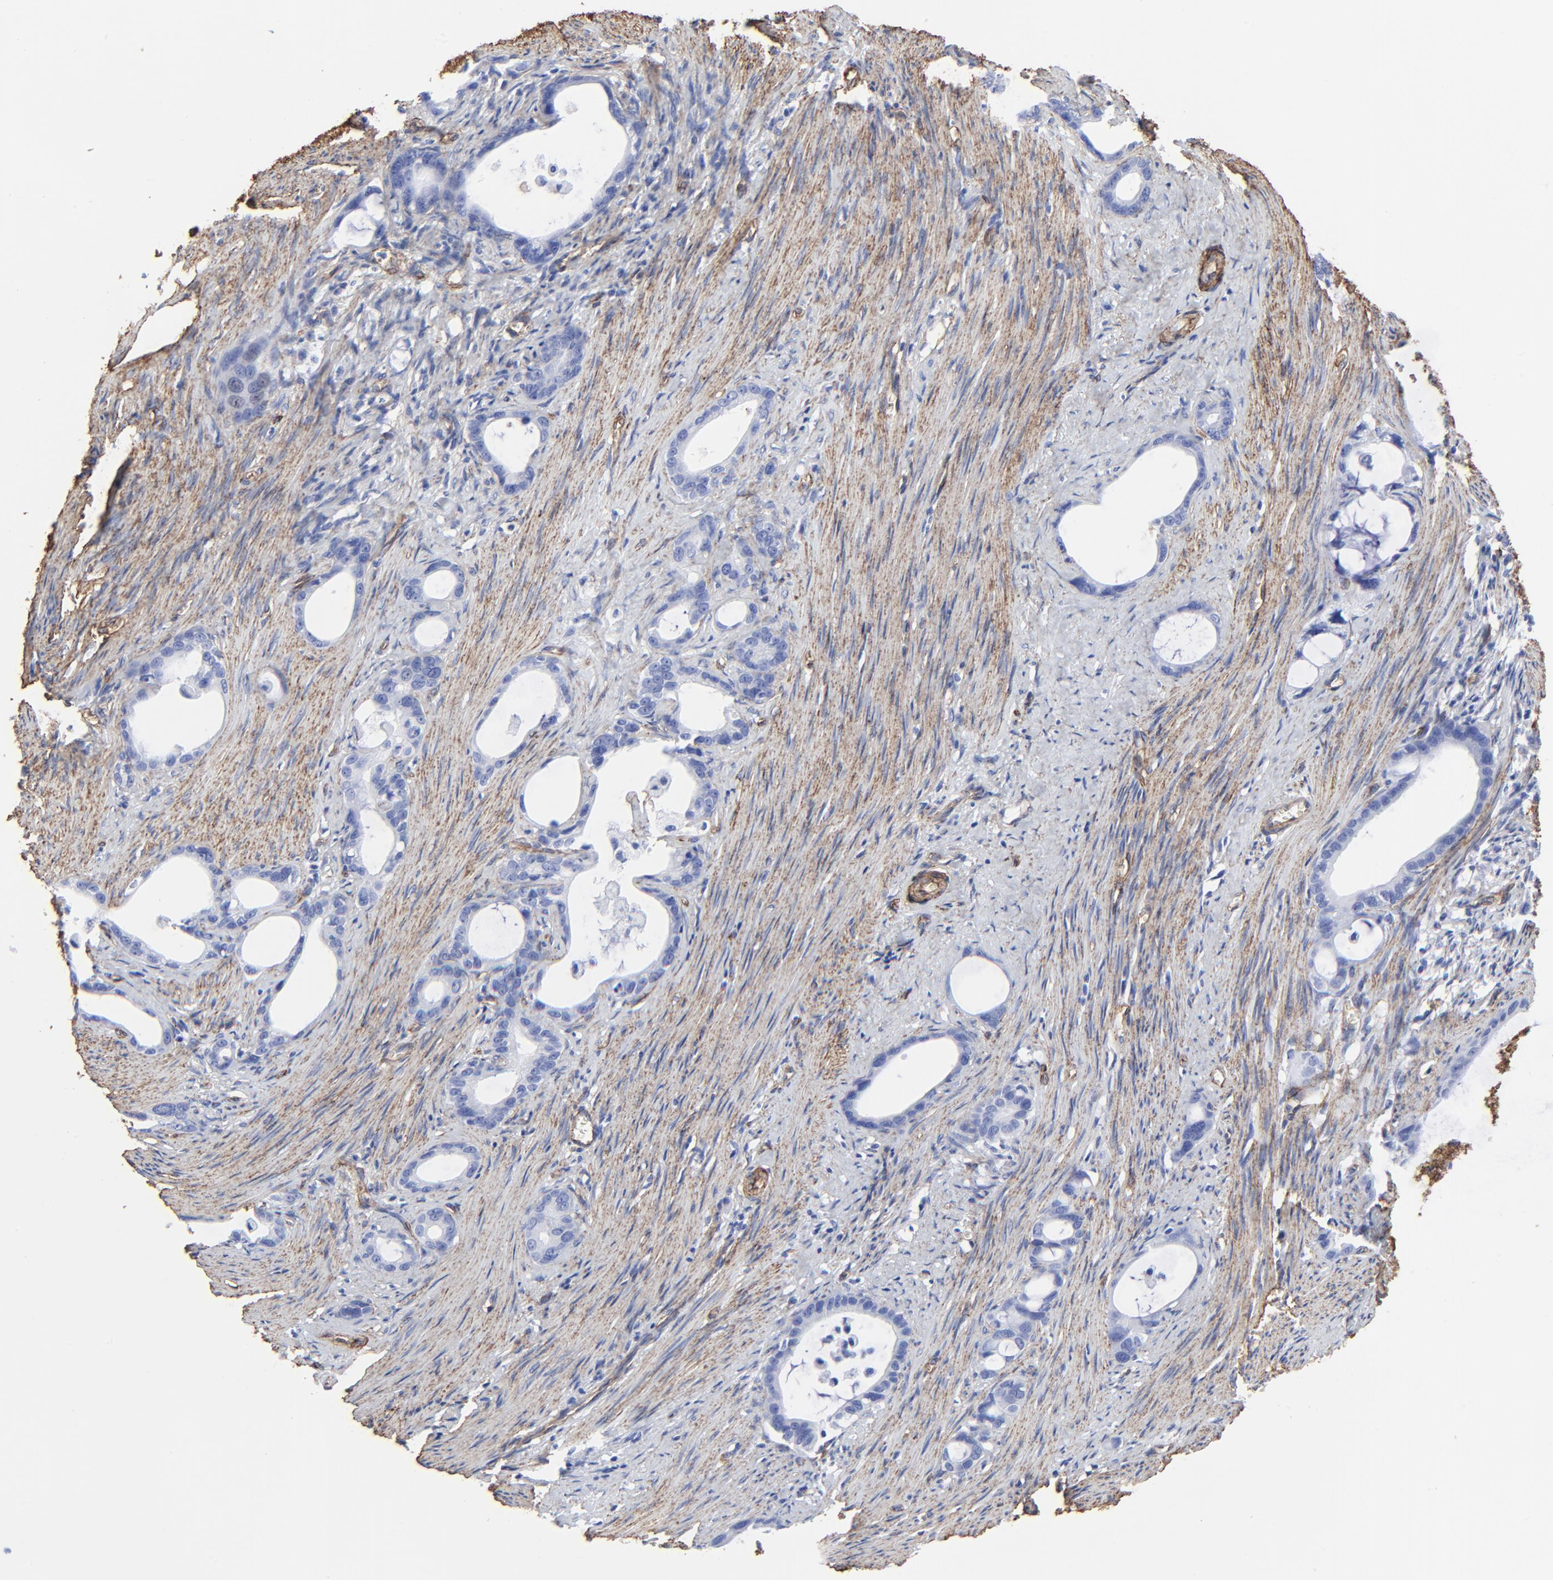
{"staining": {"intensity": "negative", "quantity": "none", "location": "none"}, "tissue": "stomach cancer", "cell_type": "Tumor cells", "image_type": "cancer", "snomed": [{"axis": "morphology", "description": "Adenocarcinoma, NOS"}, {"axis": "topography", "description": "Stomach"}], "caption": "IHC of human stomach cancer displays no positivity in tumor cells.", "gene": "CAV1", "patient": {"sex": "female", "age": 75}}